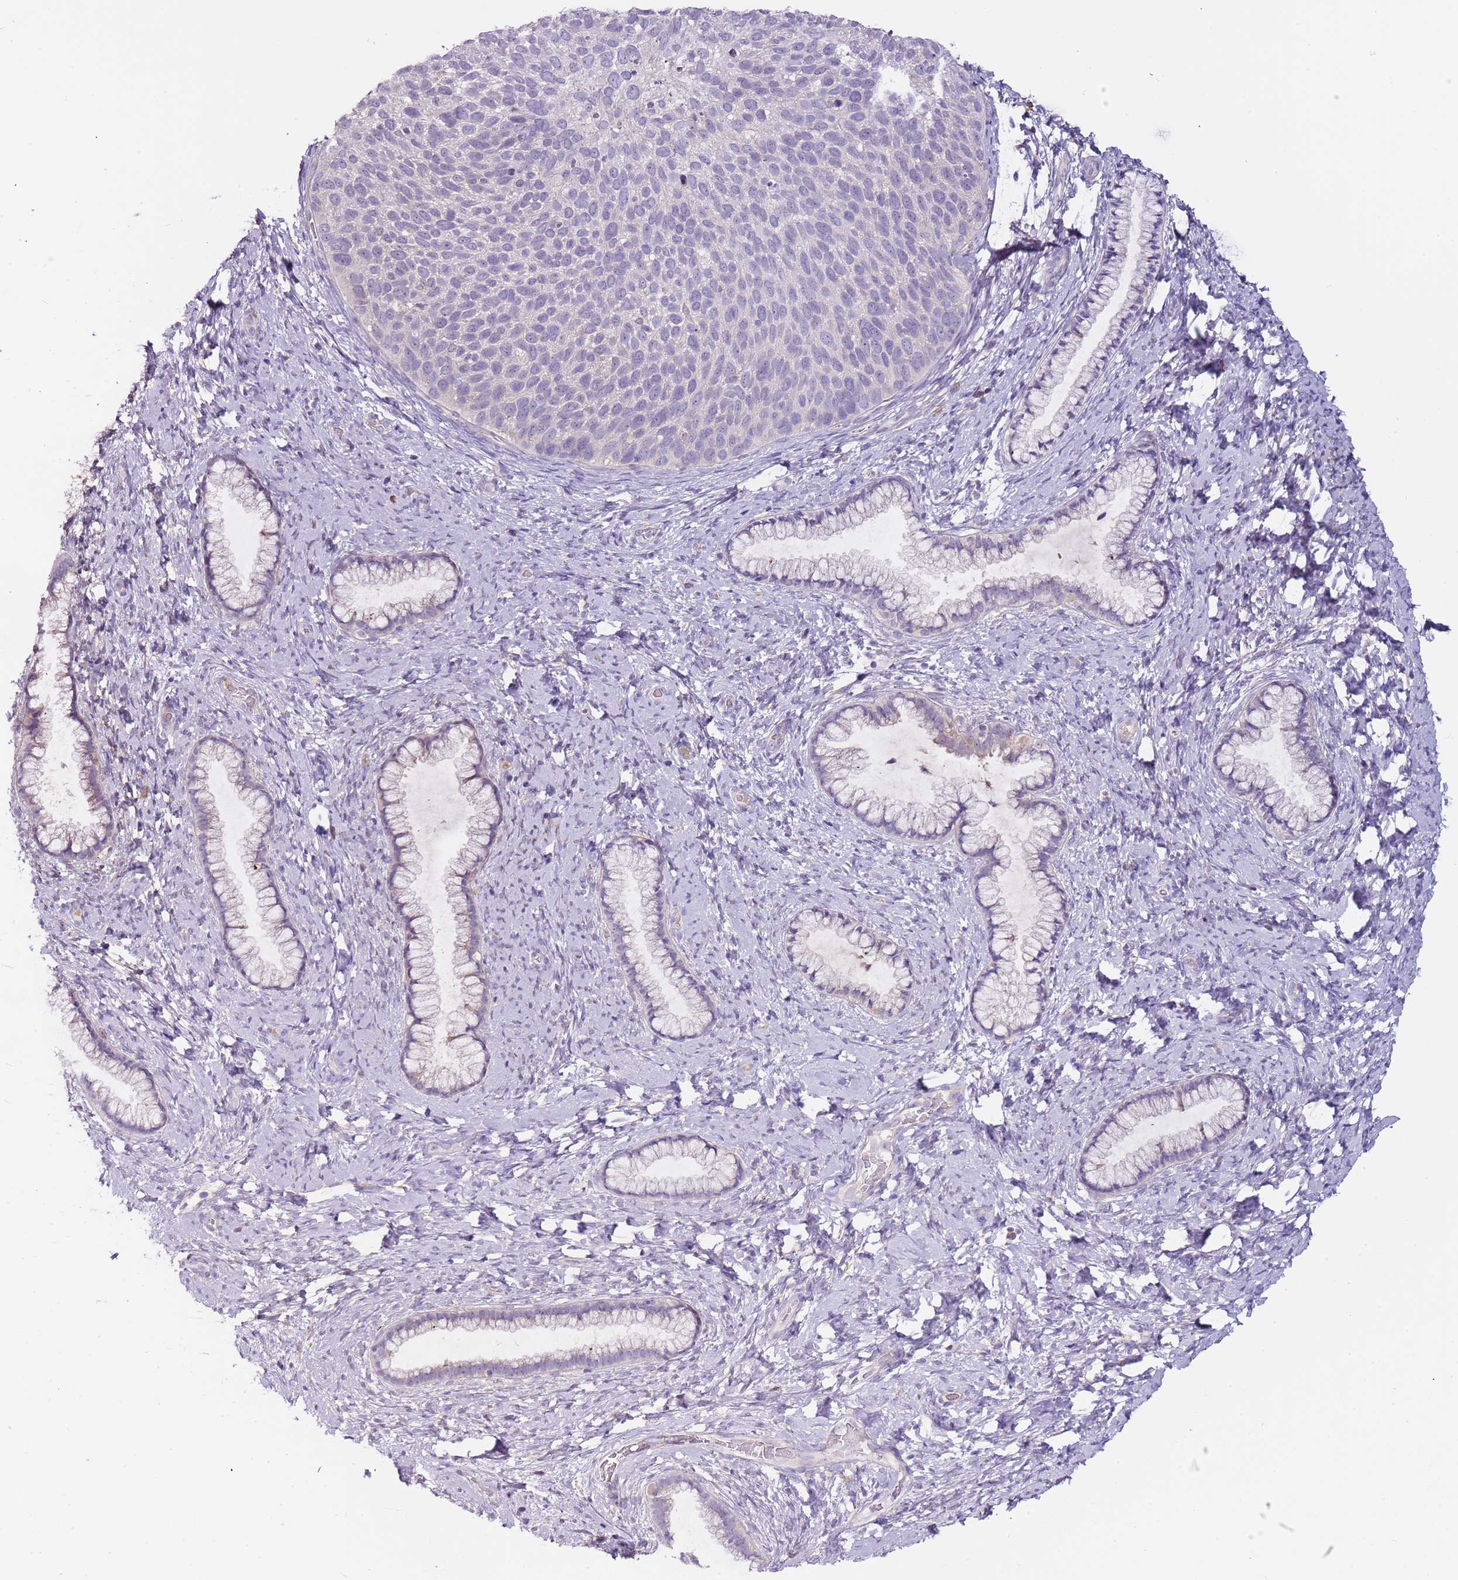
{"staining": {"intensity": "negative", "quantity": "none", "location": "none"}, "tissue": "cervical cancer", "cell_type": "Tumor cells", "image_type": "cancer", "snomed": [{"axis": "morphology", "description": "Squamous cell carcinoma, NOS"}, {"axis": "topography", "description": "Cervix"}], "caption": "Tumor cells show no significant protein expression in cervical cancer (squamous cell carcinoma).", "gene": "NKX2-3", "patient": {"sex": "female", "age": 80}}